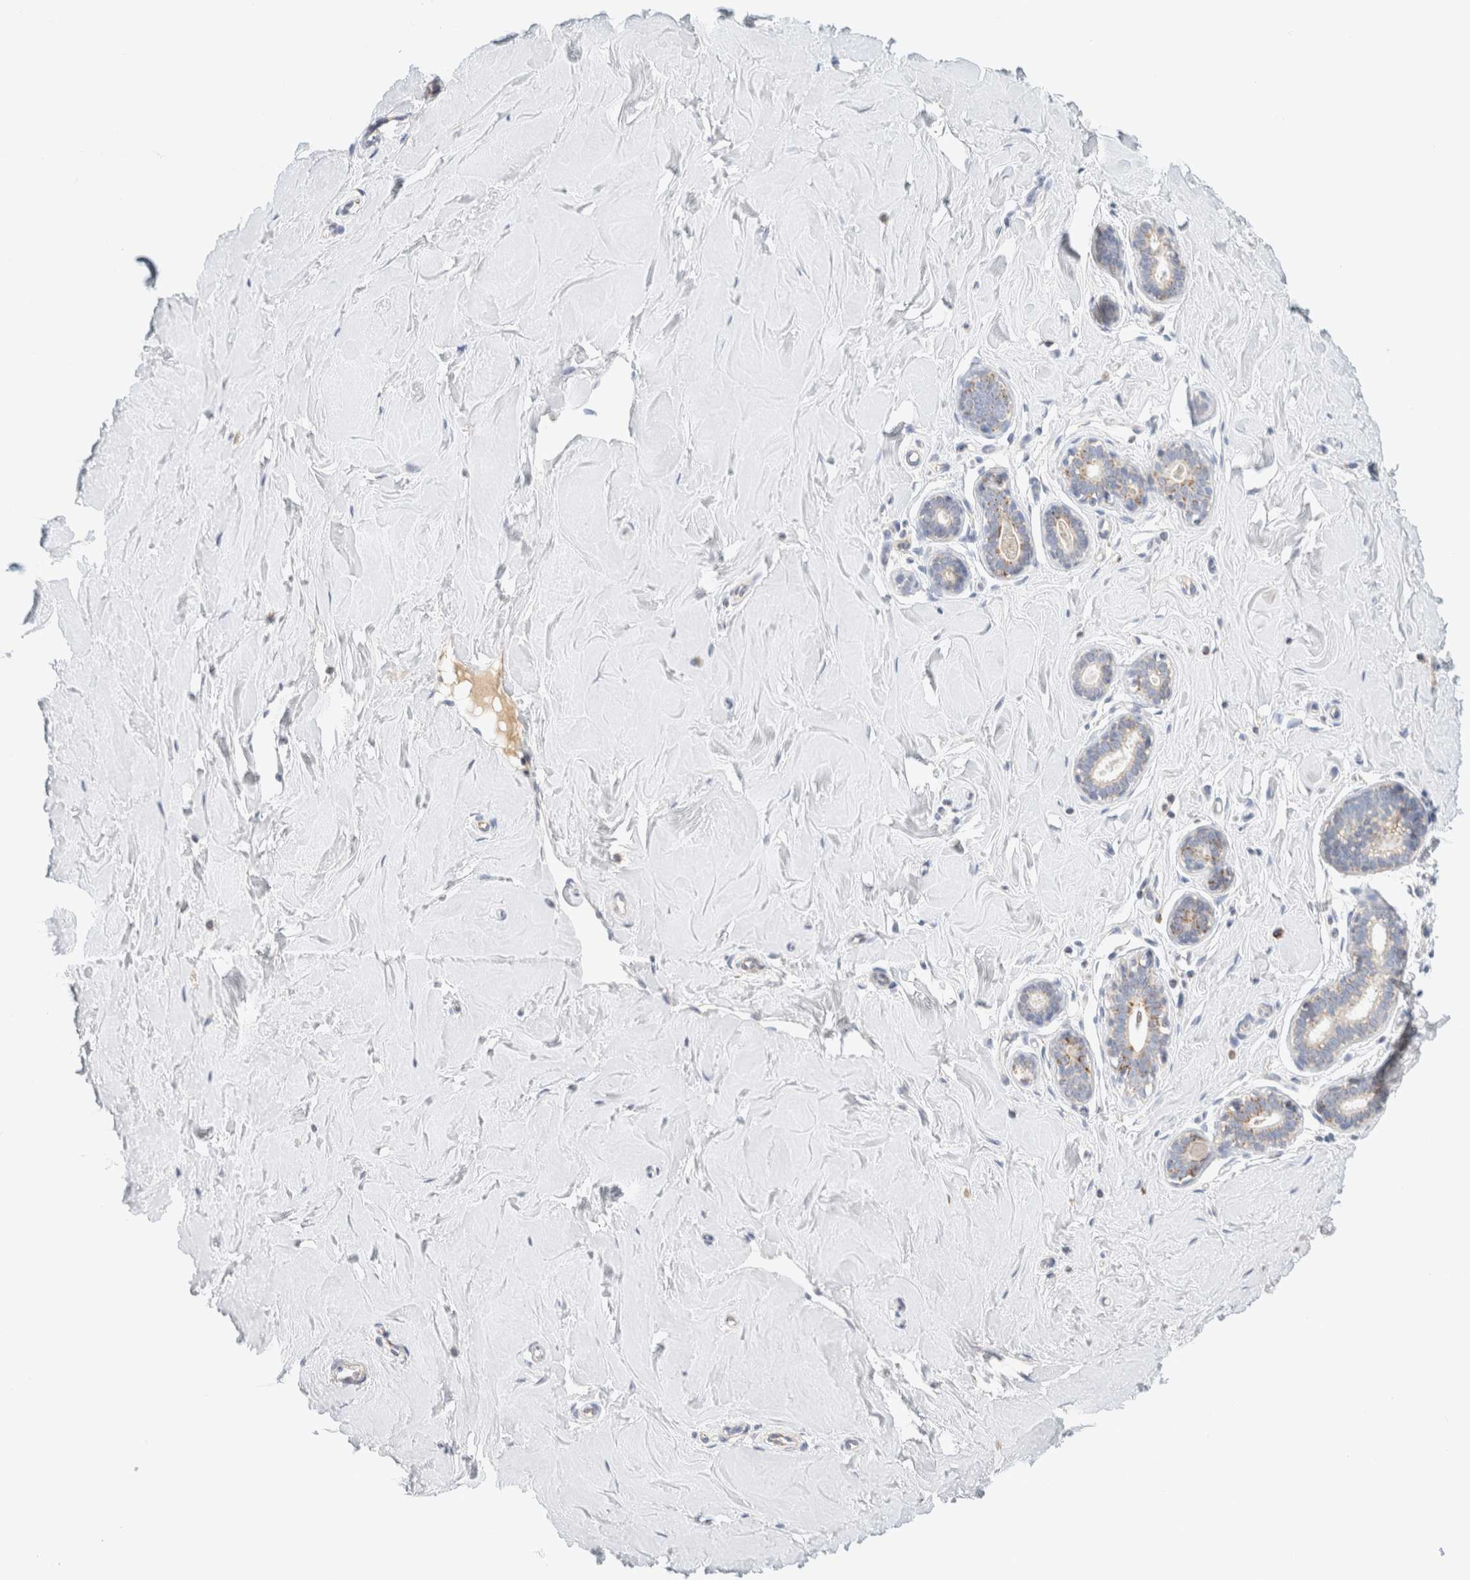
{"staining": {"intensity": "negative", "quantity": "none", "location": "none"}, "tissue": "breast", "cell_type": "Adipocytes", "image_type": "normal", "snomed": [{"axis": "morphology", "description": "Normal tissue, NOS"}, {"axis": "topography", "description": "Breast"}], "caption": "IHC image of unremarkable breast stained for a protein (brown), which displays no expression in adipocytes.", "gene": "HDHD3", "patient": {"sex": "female", "age": 23}}